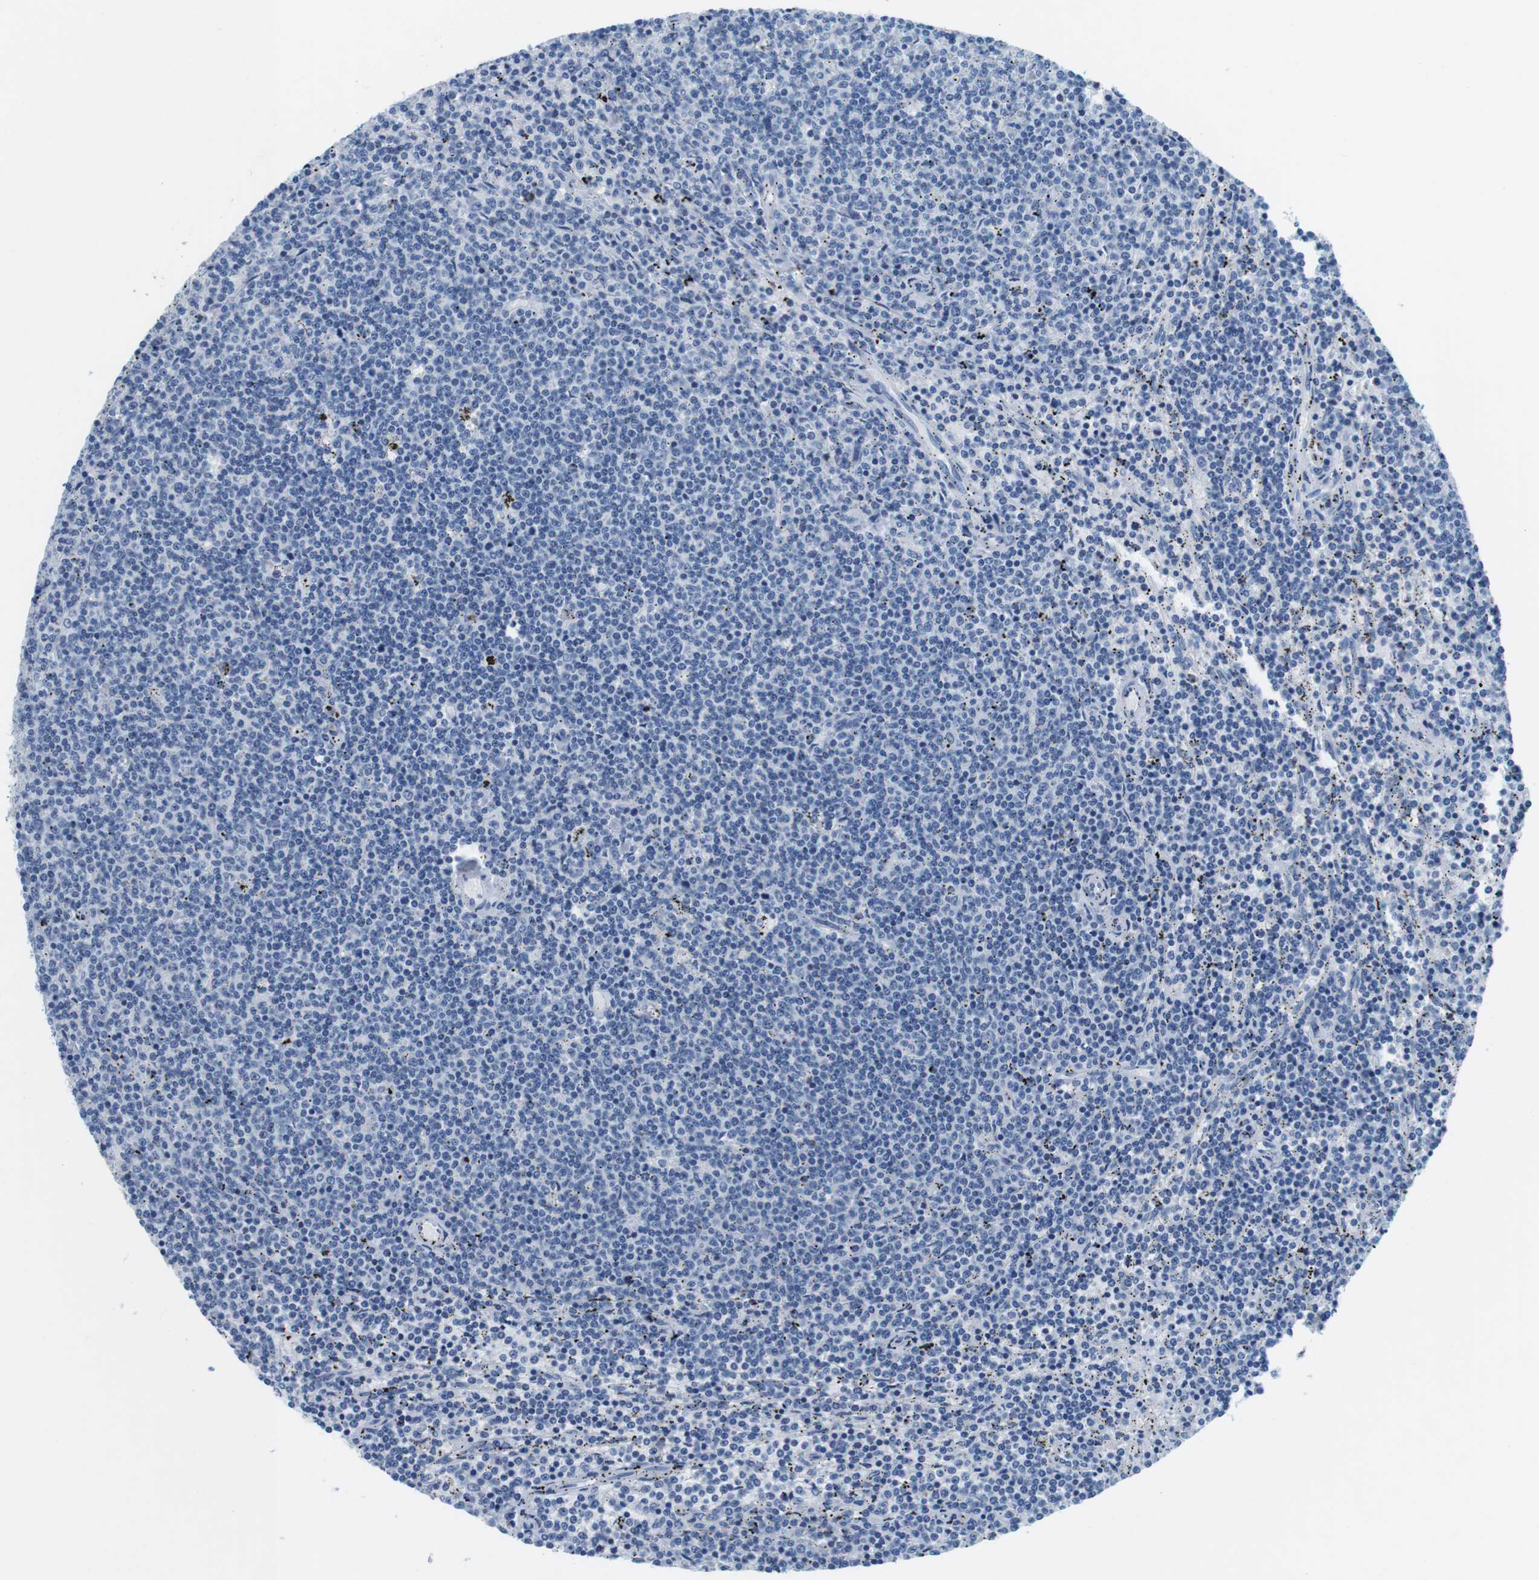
{"staining": {"intensity": "negative", "quantity": "none", "location": "none"}, "tissue": "lymphoma", "cell_type": "Tumor cells", "image_type": "cancer", "snomed": [{"axis": "morphology", "description": "Malignant lymphoma, non-Hodgkin's type, Low grade"}, {"axis": "topography", "description": "Spleen"}], "caption": "A photomicrograph of human low-grade malignant lymphoma, non-Hodgkin's type is negative for staining in tumor cells.", "gene": "CYP2C9", "patient": {"sex": "female", "age": 50}}